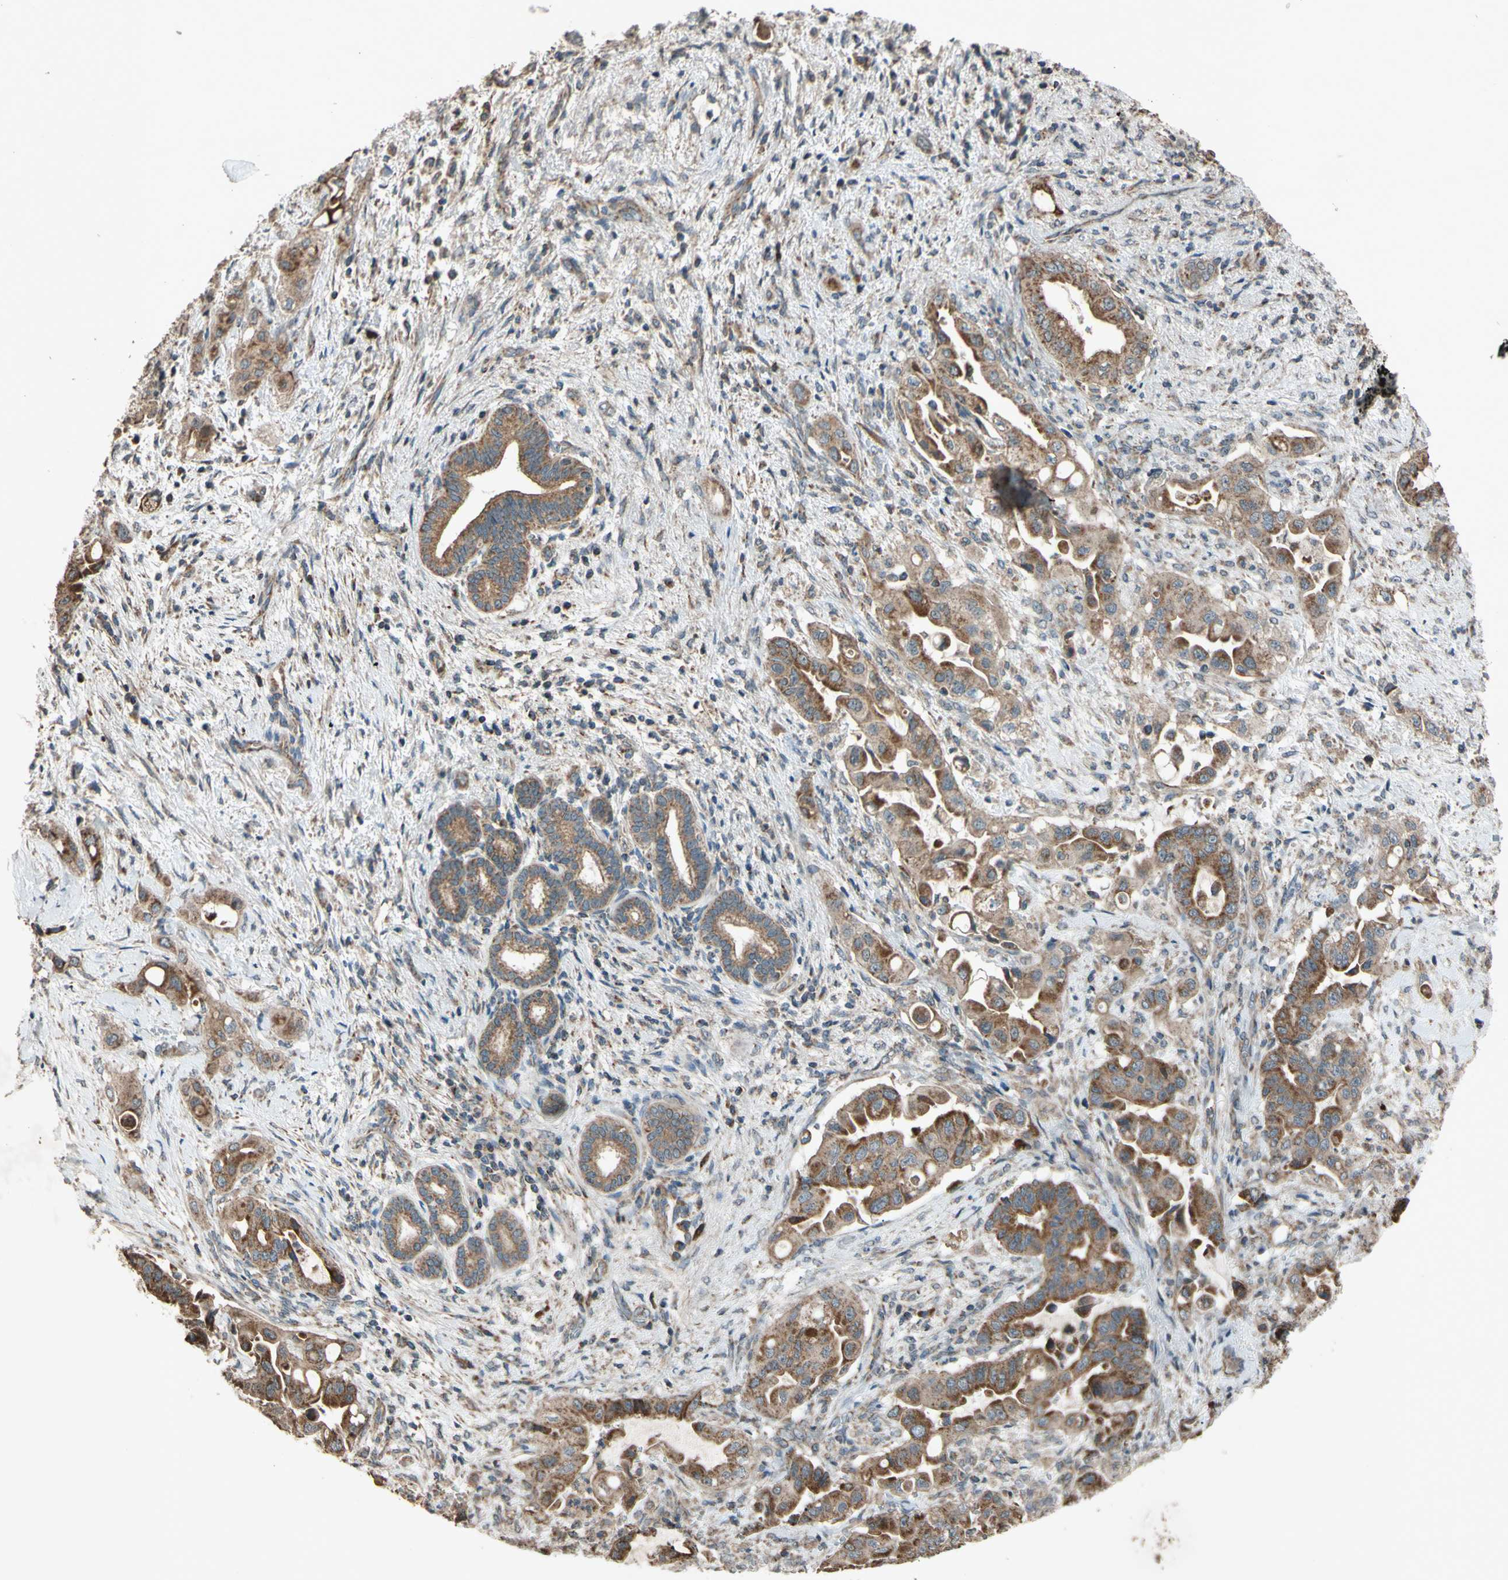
{"staining": {"intensity": "moderate", "quantity": ">75%", "location": "cytoplasmic/membranous"}, "tissue": "liver cancer", "cell_type": "Tumor cells", "image_type": "cancer", "snomed": [{"axis": "morphology", "description": "Cholangiocarcinoma"}, {"axis": "topography", "description": "Liver"}], "caption": "Cholangiocarcinoma (liver) was stained to show a protein in brown. There is medium levels of moderate cytoplasmic/membranous staining in about >75% of tumor cells. Using DAB (brown) and hematoxylin (blue) stains, captured at high magnification using brightfield microscopy.", "gene": "ACOT8", "patient": {"sex": "female", "age": 61}}